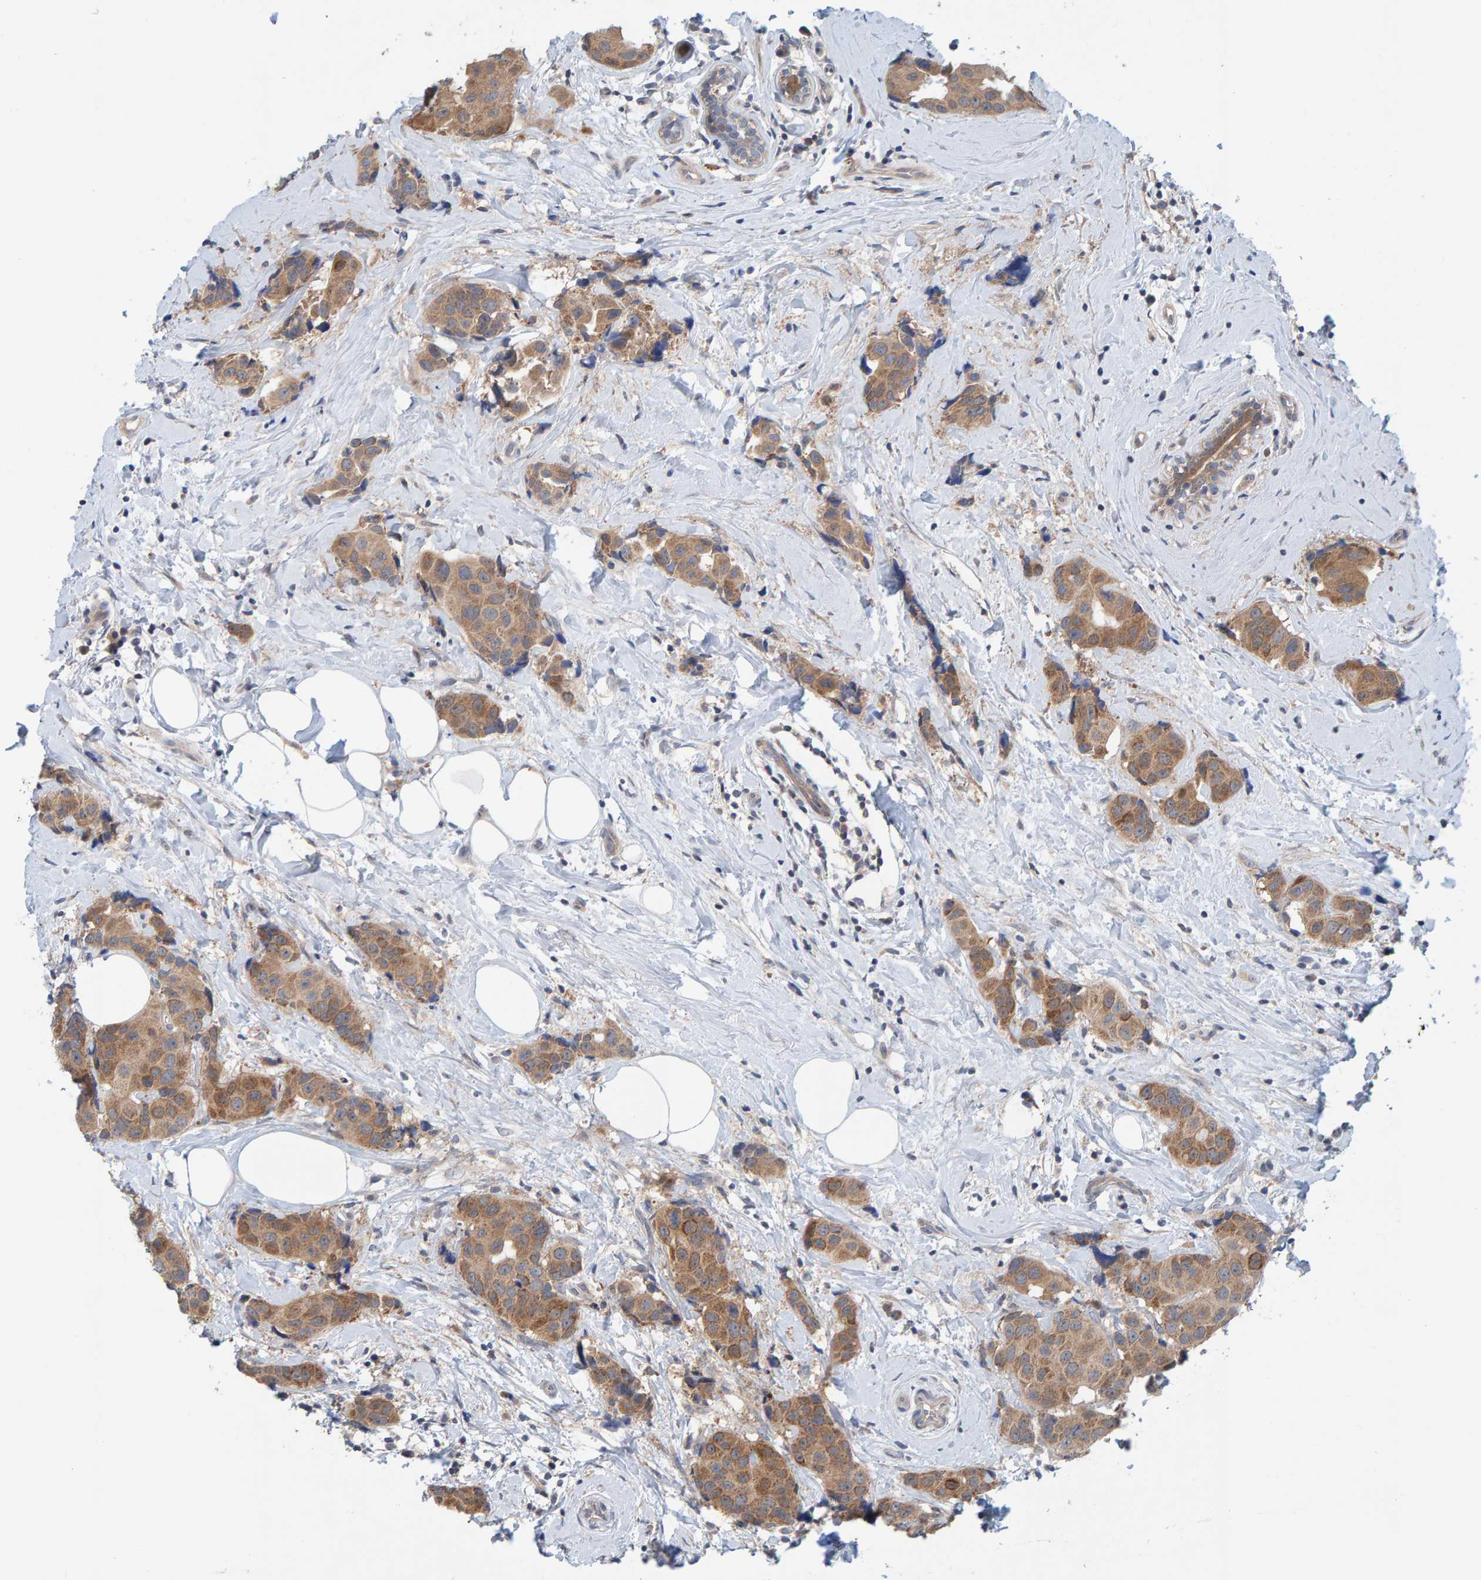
{"staining": {"intensity": "moderate", "quantity": ">75%", "location": "cytoplasmic/membranous"}, "tissue": "breast cancer", "cell_type": "Tumor cells", "image_type": "cancer", "snomed": [{"axis": "morphology", "description": "Normal tissue, NOS"}, {"axis": "morphology", "description": "Duct carcinoma"}, {"axis": "topography", "description": "Breast"}], "caption": "Breast cancer (infiltrating ductal carcinoma) tissue demonstrates moderate cytoplasmic/membranous positivity in approximately >75% of tumor cells", "gene": "TATDN1", "patient": {"sex": "female", "age": 39}}